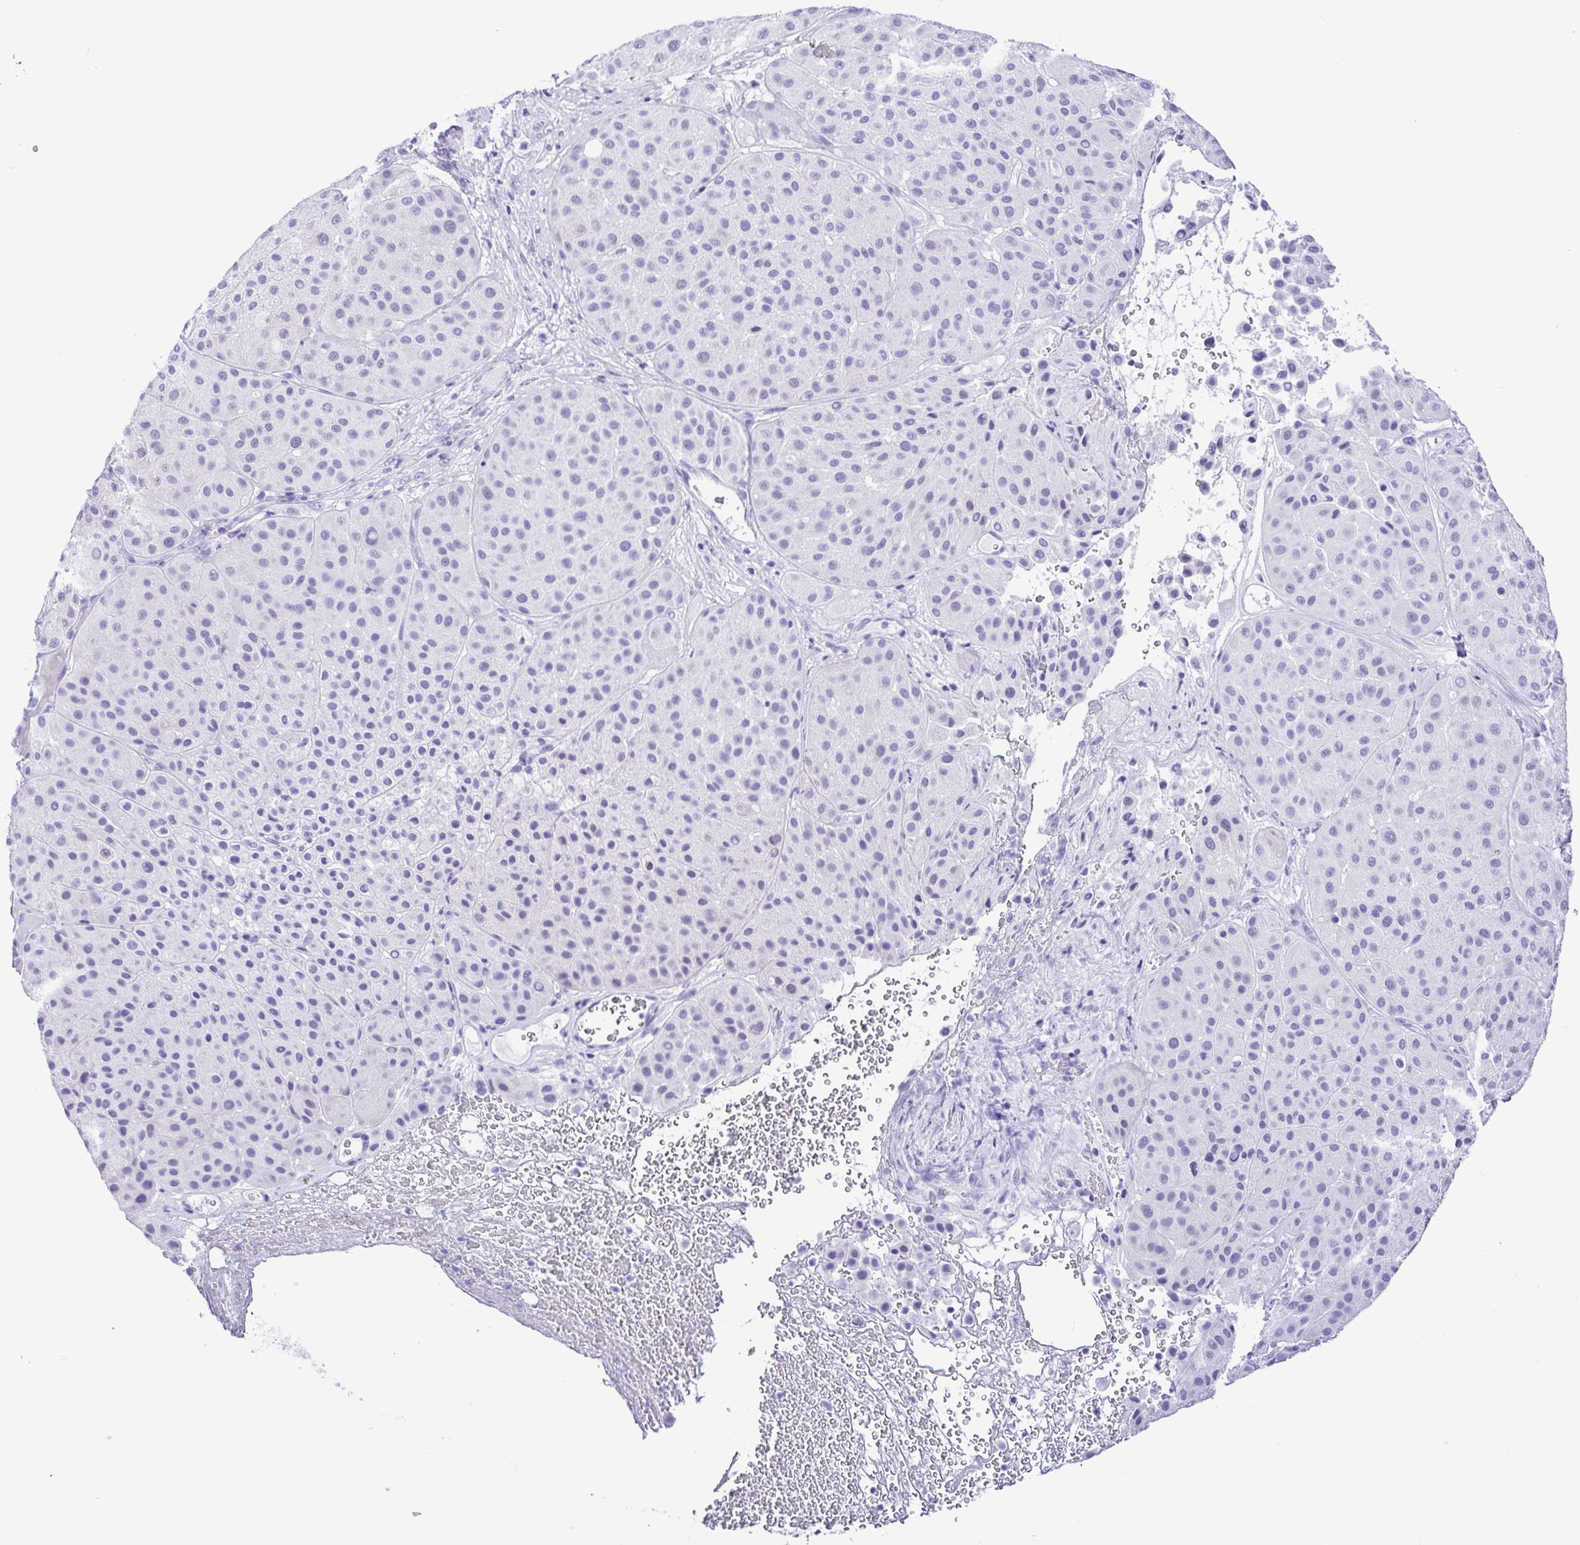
{"staining": {"intensity": "negative", "quantity": "none", "location": "none"}, "tissue": "melanoma", "cell_type": "Tumor cells", "image_type": "cancer", "snomed": [{"axis": "morphology", "description": "Malignant melanoma, Metastatic site"}, {"axis": "topography", "description": "Smooth muscle"}], "caption": "Immunohistochemical staining of malignant melanoma (metastatic site) reveals no significant positivity in tumor cells.", "gene": "SYT1", "patient": {"sex": "male", "age": 41}}